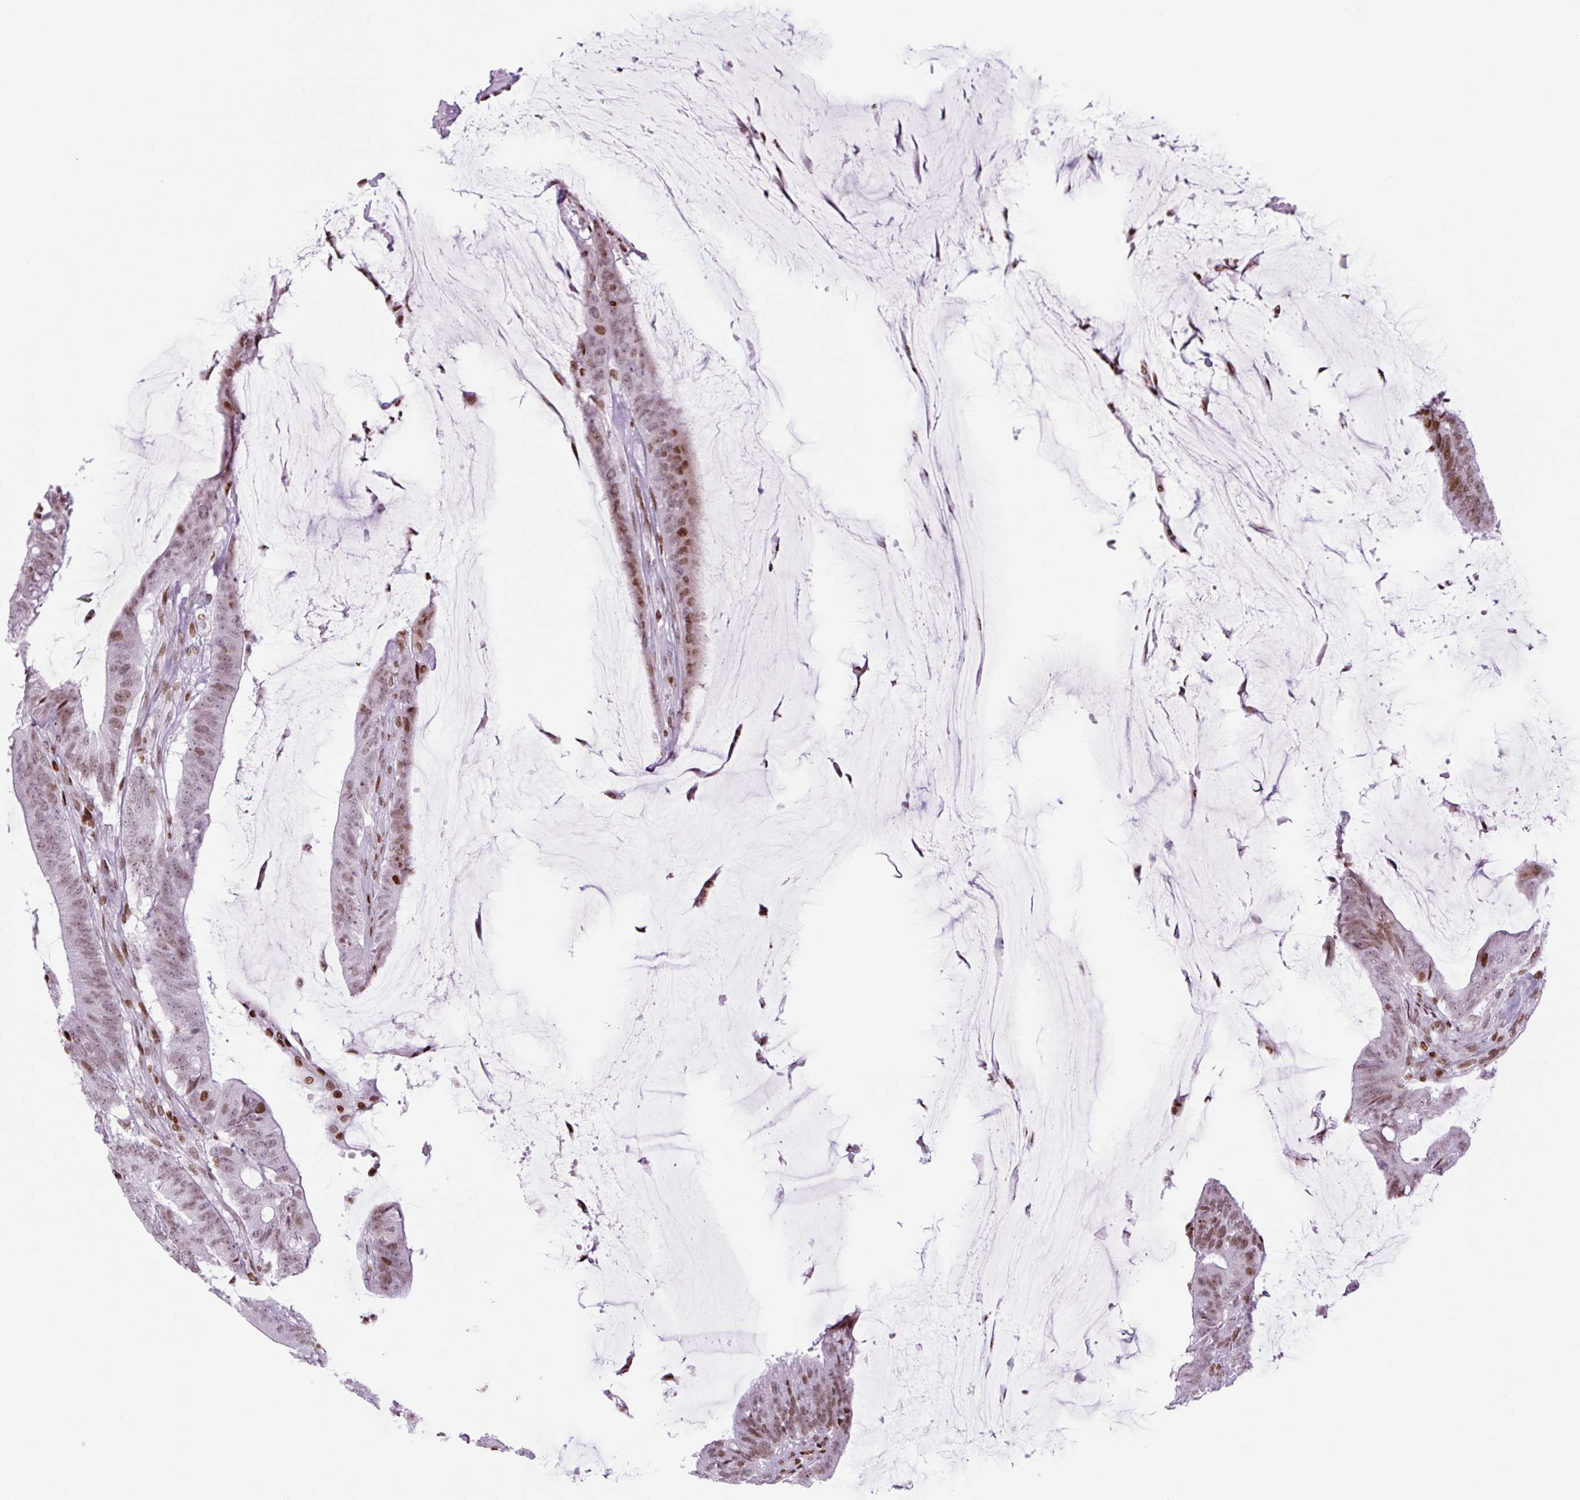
{"staining": {"intensity": "moderate", "quantity": "<25%", "location": "nuclear"}, "tissue": "colorectal cancer", "cell_type": "Tumor cells", "image_type": "cancer", "snomed": [{"axis": "morphology", "description": "Adenocarcinoma, NOS"}, {"axis": "topography", "description": "Colon"}], "caption": "A brown stain labels moderate nuclear positivity of a protein in human colorectal cancer (adenocarcinoma) tumor cells.", "gene": "H1-3", "patient": {"sex": "female", "age": 43}}